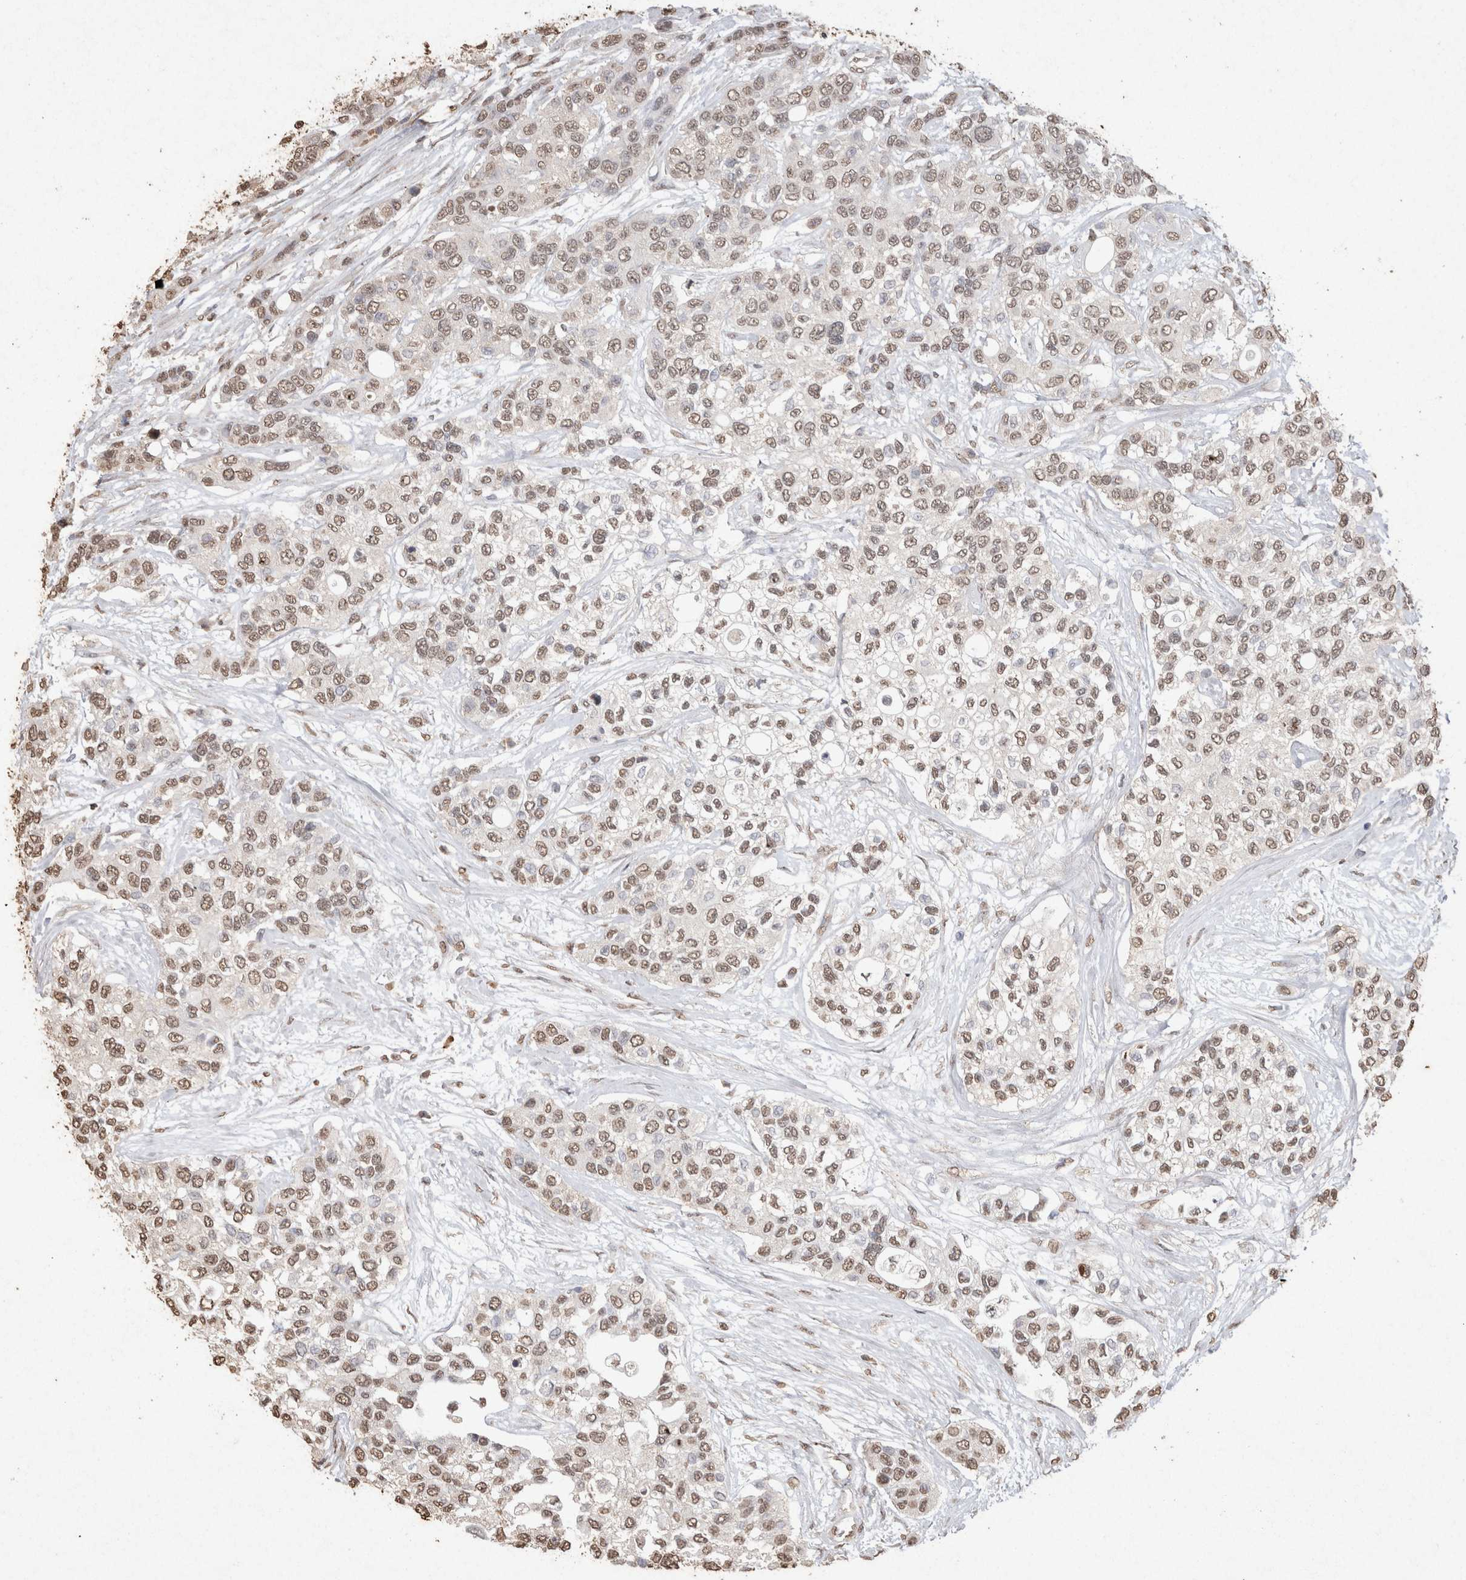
{"staining": {"intensity": "weak", "quantity": ">75%", "location": "nuclear"}, "tissue": "urothelial cancer", "cell_type": "Tumor cells", "image_type": "cancer", "snomed": [{"axis": "morphology", "description": "Urothelial carcinoma, High grade"}, {"axis": "topography", "description": "Urinary bladder"}], "caption": "The histopathology image reveals staining of urothelial cancer, revealing weak nuclear protein expression (brown color) within tumor cells.", "gene": "MLX", "patient": {"sex": "female", "age": 56}}